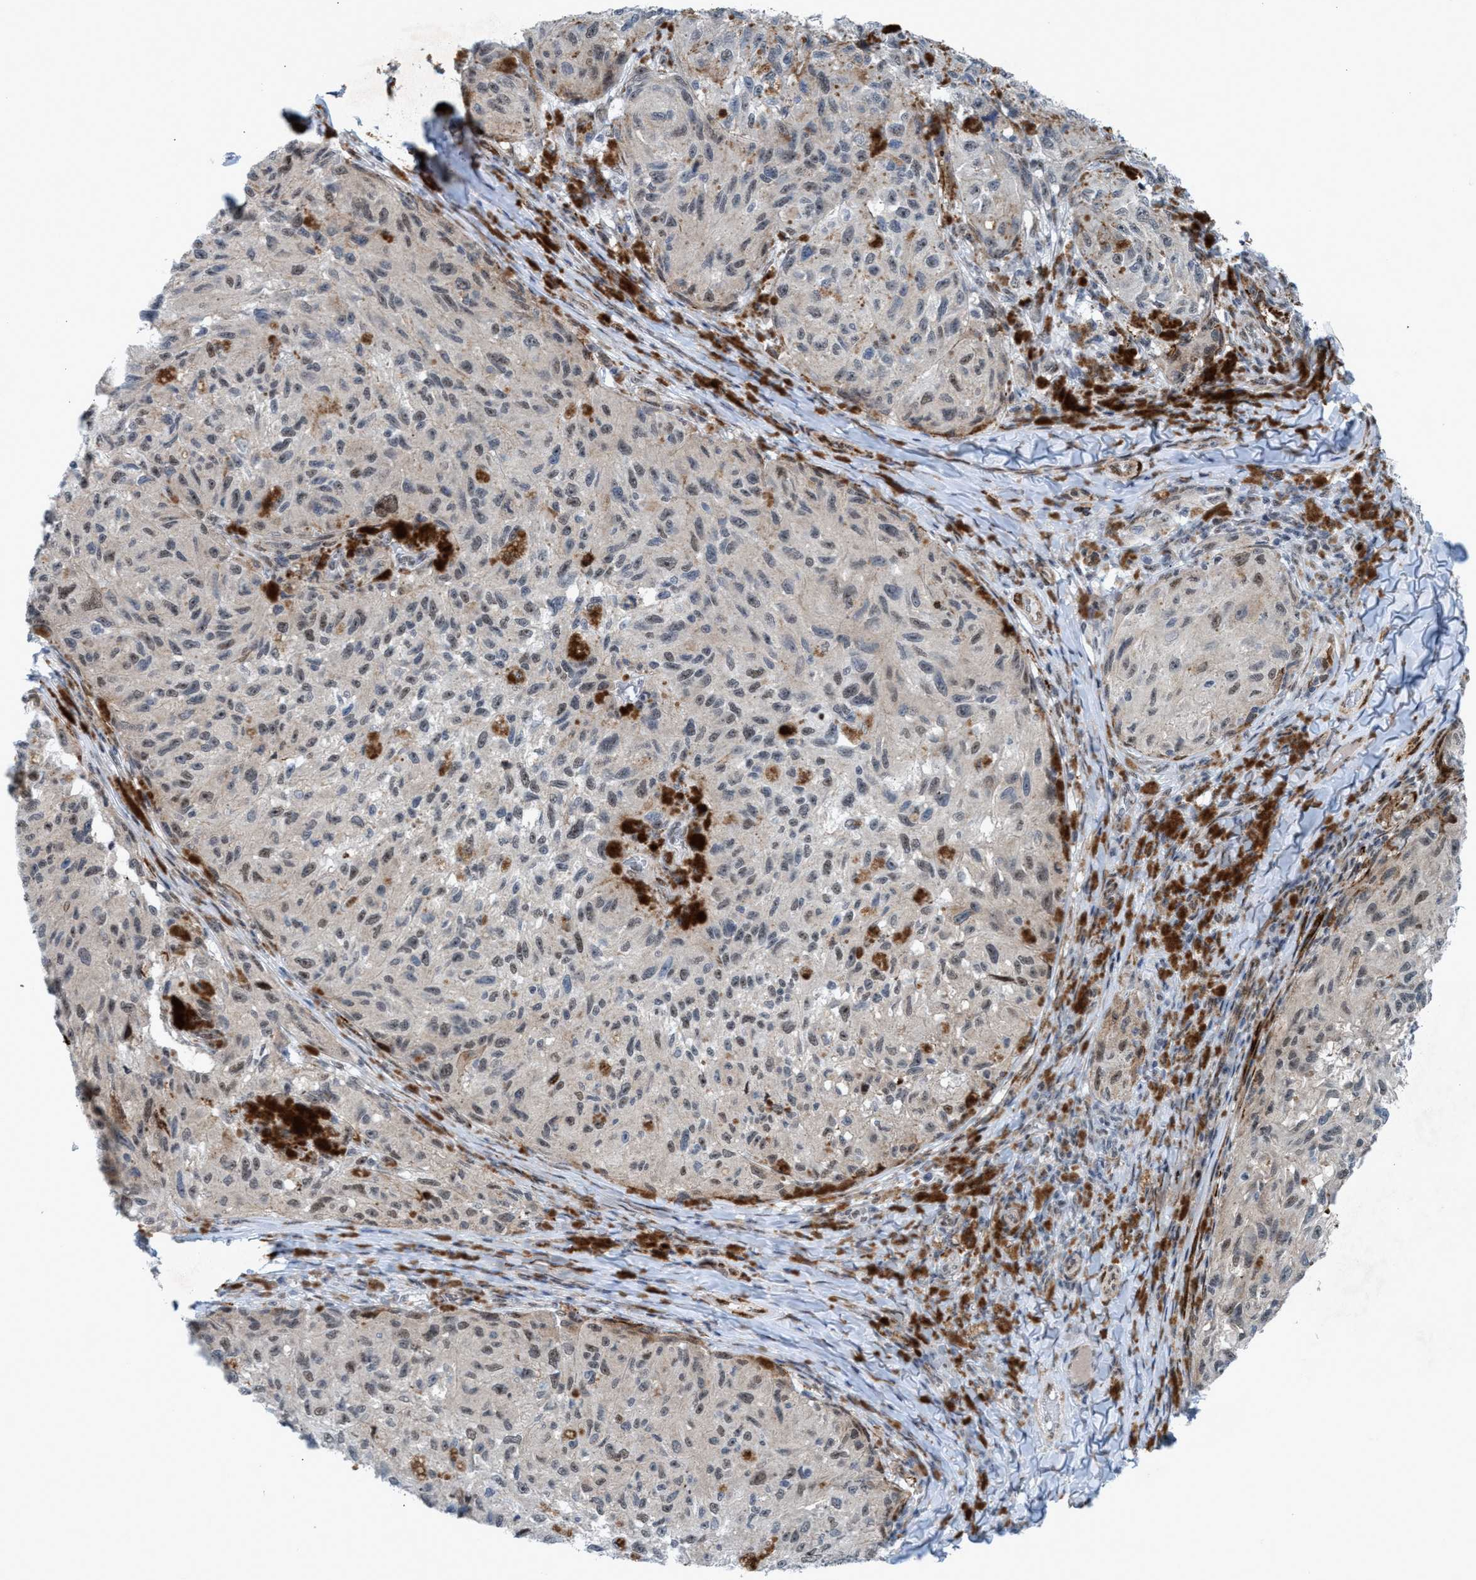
{"staining": {"intensity": "negative", "quantity": "none", "location": "none"}, "tissue": "melanoma", "cell_type": "Tumor cells", "image_type": "cancer", "snomed": [{"axis": "morphology", "description": "Malignant melanoma, NOS"}, {"axis": "topography", "description": "Skin"}], "caption": "The photomicrograph displays no staining of tumor cells in malignant melanoma.", "gene": "CWC27", "patient": {"sex": "female", "age": 73}}